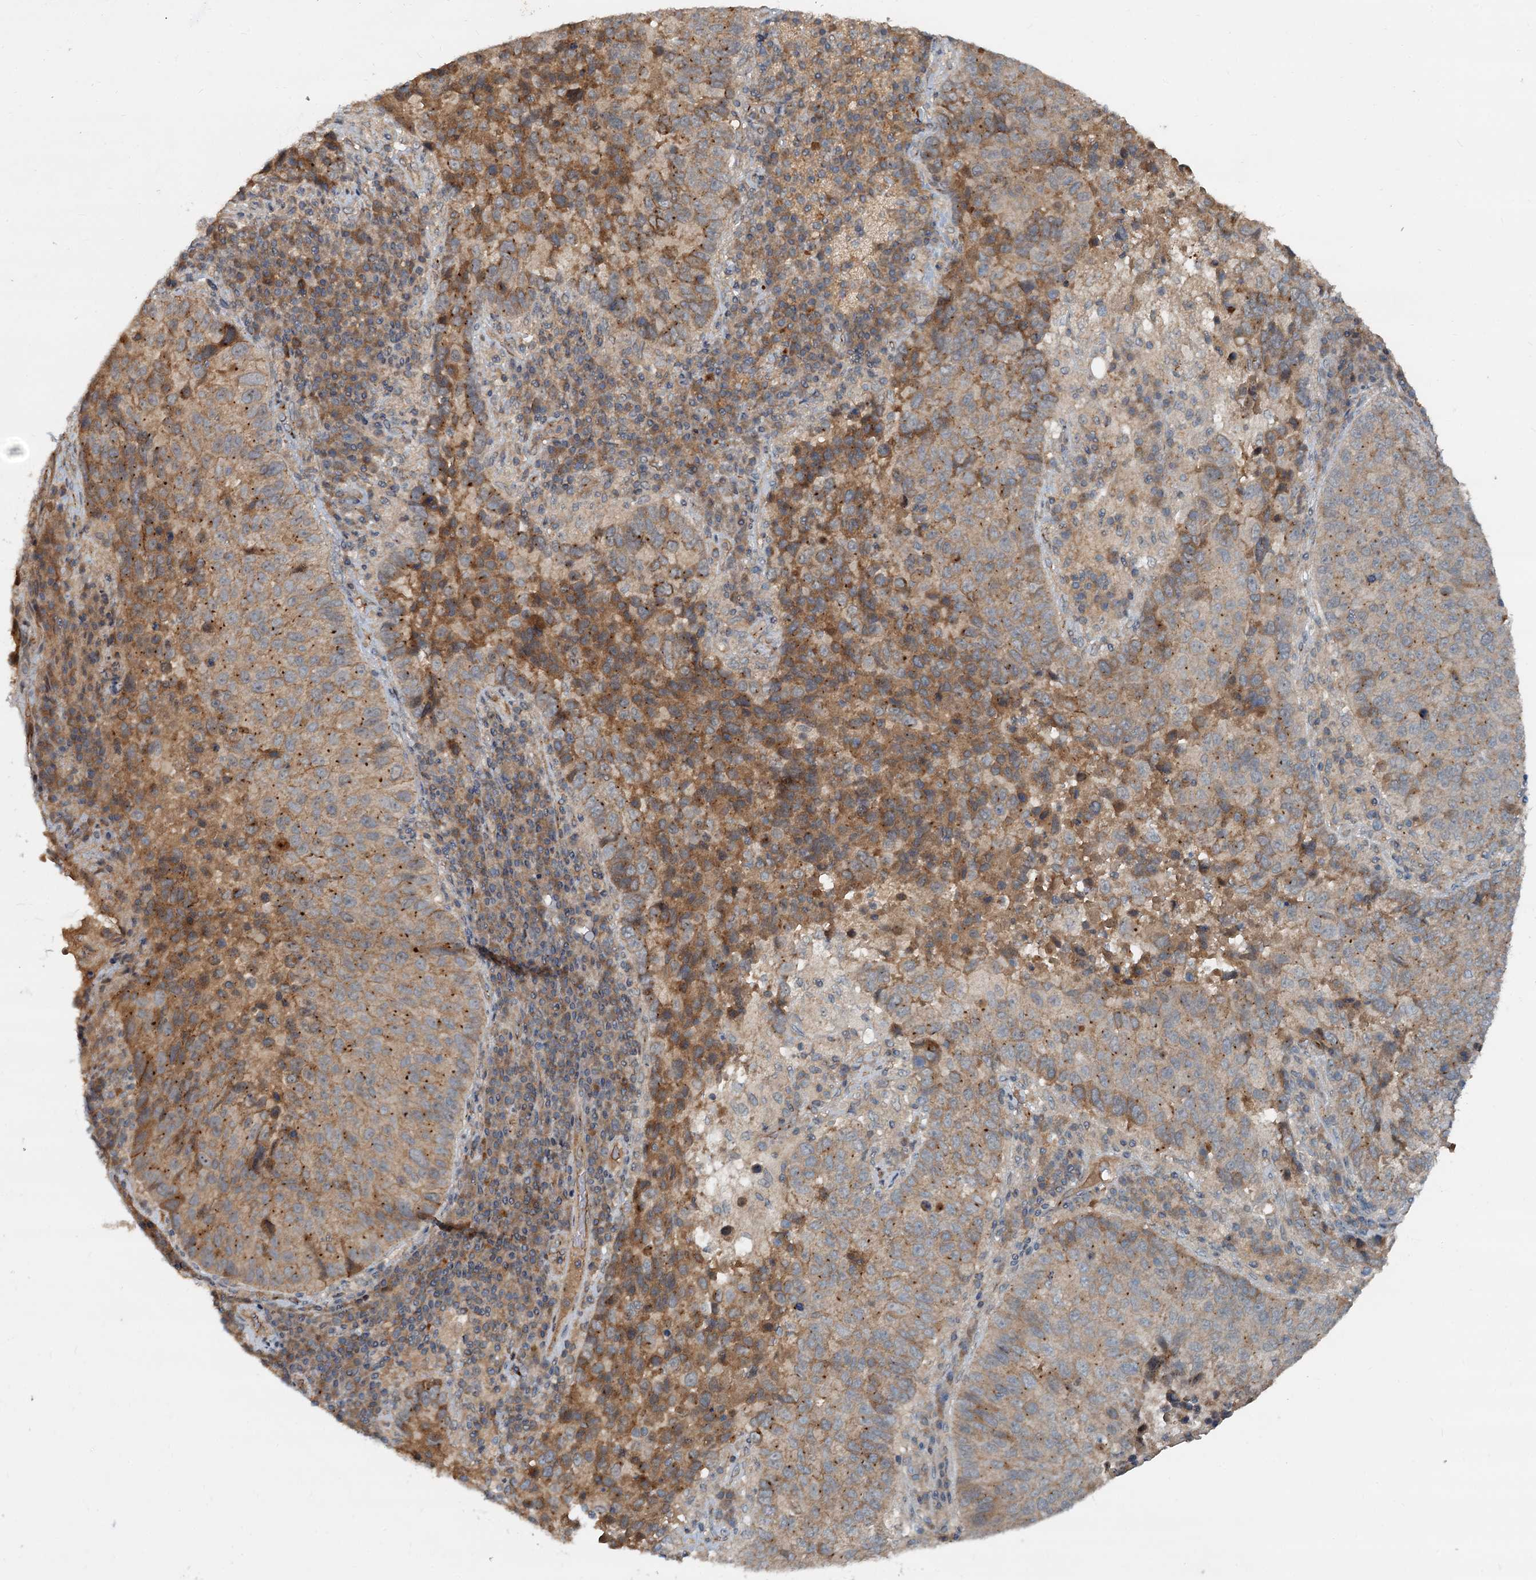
{"staining": {"intensity": "weak", "quantity": ">75%", "location": "cytoplasmic/membranous"}, "tissue": "lung cancer", "cell_type": "Tumor cells", "image_type": "cancer", "snomed": [{"axis": "morphology", "description": "Squamous cell carcinoma, NOS"}, {"axis": "topography", "description": "Lung"}], "caption": "DAB (3,3'-diaminobenzidine) immunohistochemical staining of human squamous cell carcinoma (lung) displays weak cytoplasmic/membranous protein staining in approximately >75% of tumor cells.", "gene": "CEP68", "patient": {"sex": "male", "age": 73}}